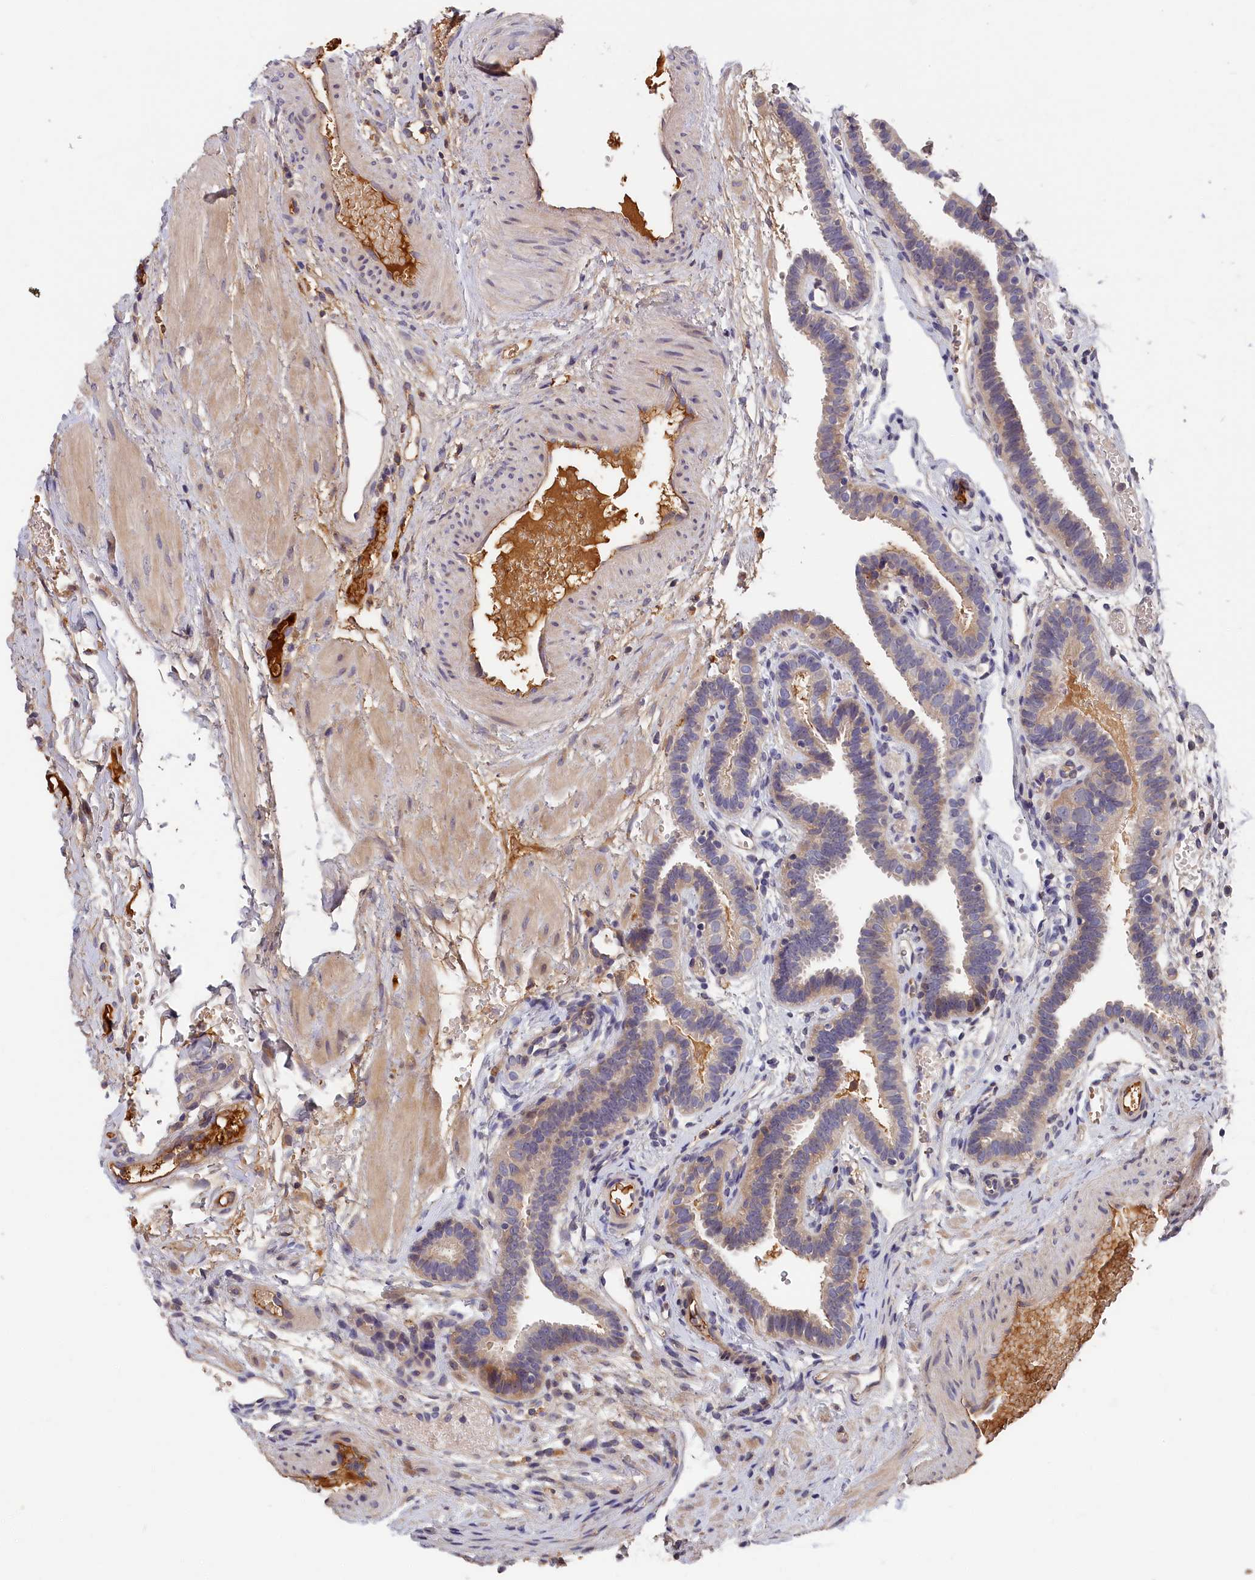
{"staining": {"intensity": "weak", "quantity": "25%-75%", "location": "cytoplasmic/membranous"}, "tissue": "fallopian tube", "cell_type": "Glandular cells", "image_type": "normal", "snomed": [{"axis": "morphology", "description": "Normal tissue, NOS"}, {"axis": "topography", "description": "Fallopian tube"}], "caption": "This is a photomicrograph of immunohistochemistry staining of normal fallopian tube, which shows weak staining in the cytoplasmic/membranous of glandular cells.", "gene": "ITIH1", "patient": {"sex": "female", "age": 37}}